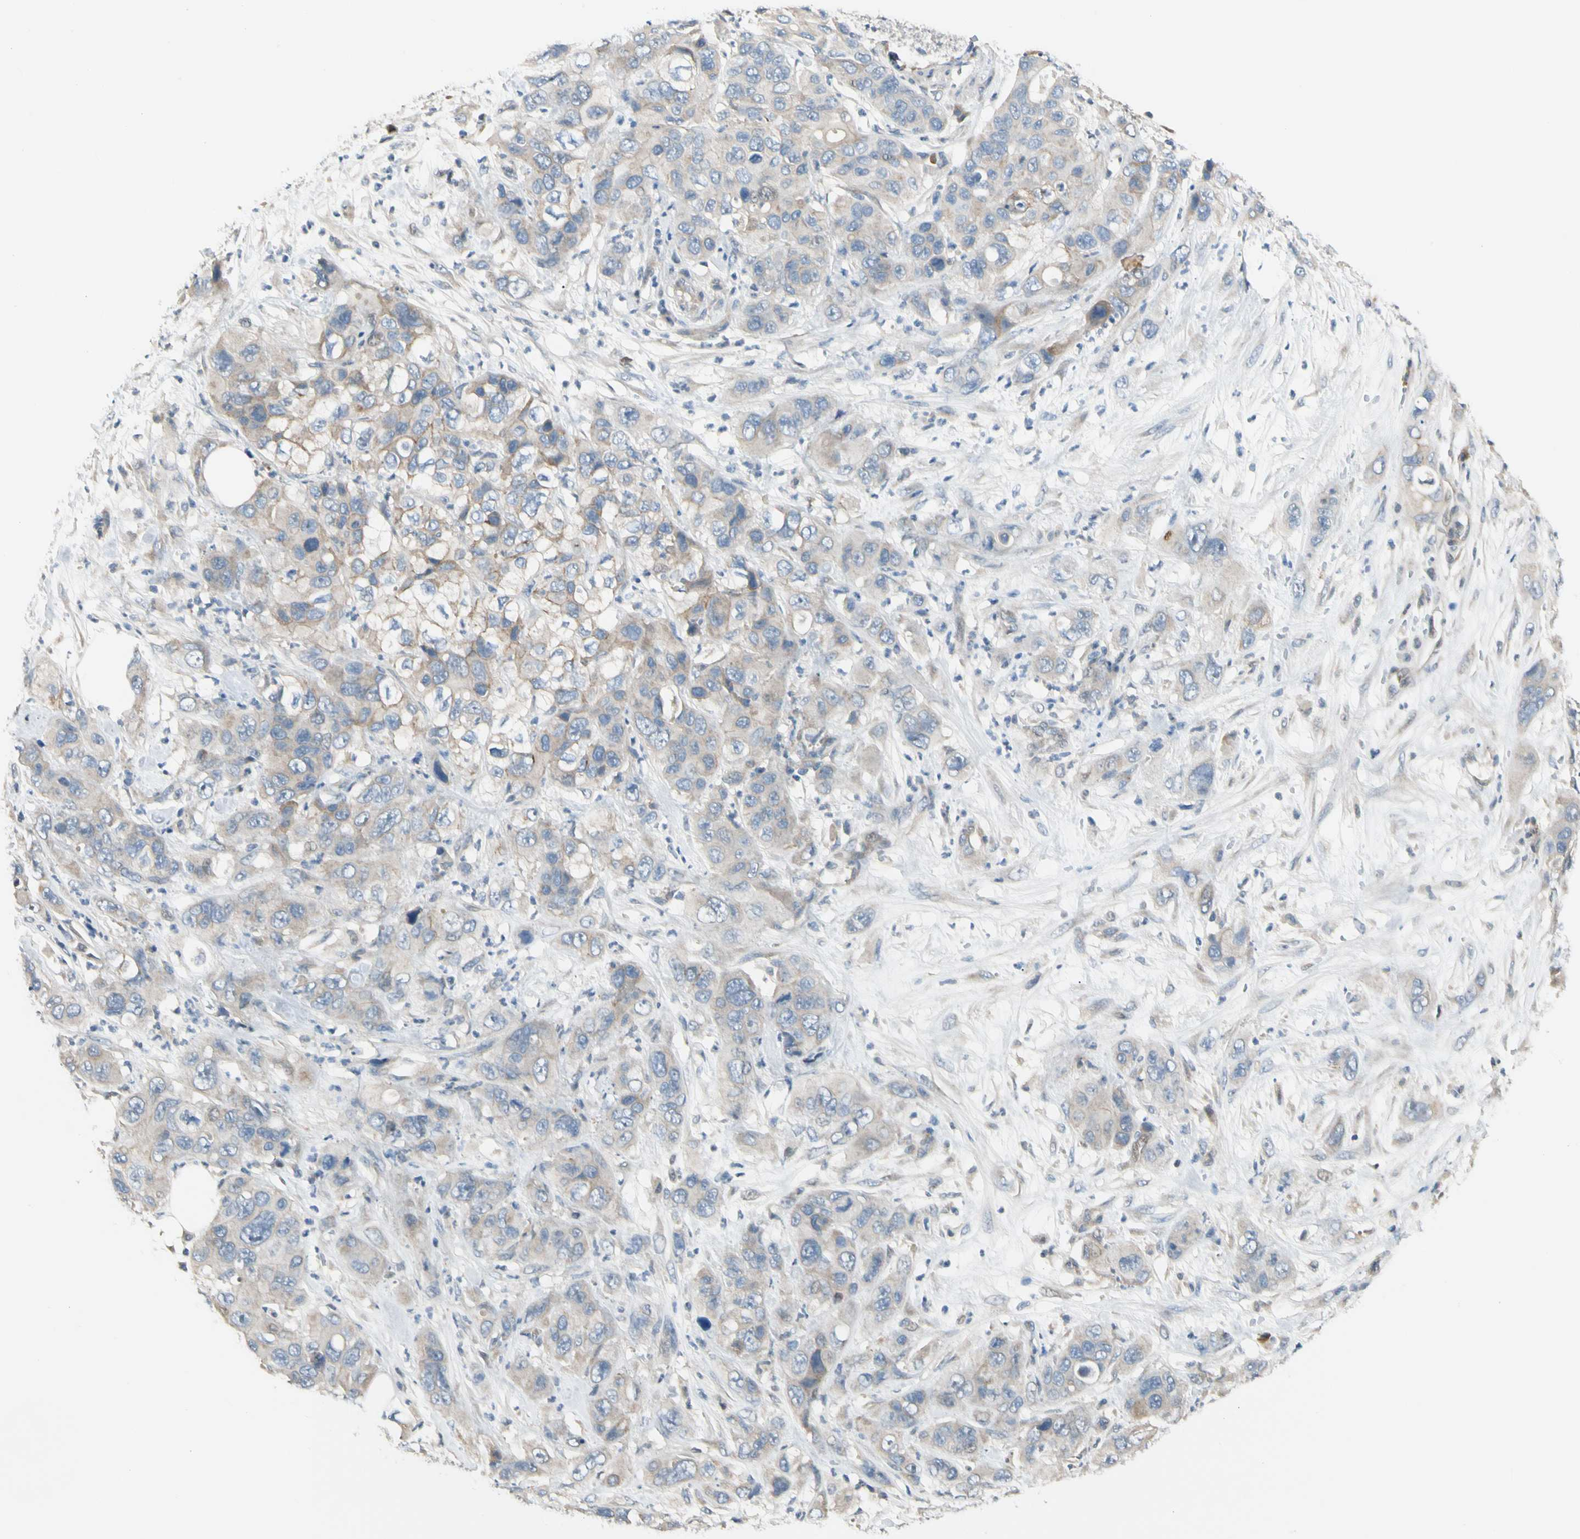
{"staining": {"intensity": "weak", "quantity": ">75%", "location": "cytoplasmic/membranous"}, "tissue": "pancreatic cancer", "cell_type": "Tumor cells", "image_type": "cancer", "snomed": [{"axis": "morphology", "description": "Adenocarcinoma, NOS"}, {"axis": "topography", "description": "Pancreas"}], "caption": "Immunohistochemistry (IHC) image of pancreatic adenocarcinoma stained for a protein (brown), which displays low levels of weak cytoplasmic/membranous expression in approximately >75% of tumor cells.", "gene": "P3H2", "patient": {"sex": "female", "age": 71}}